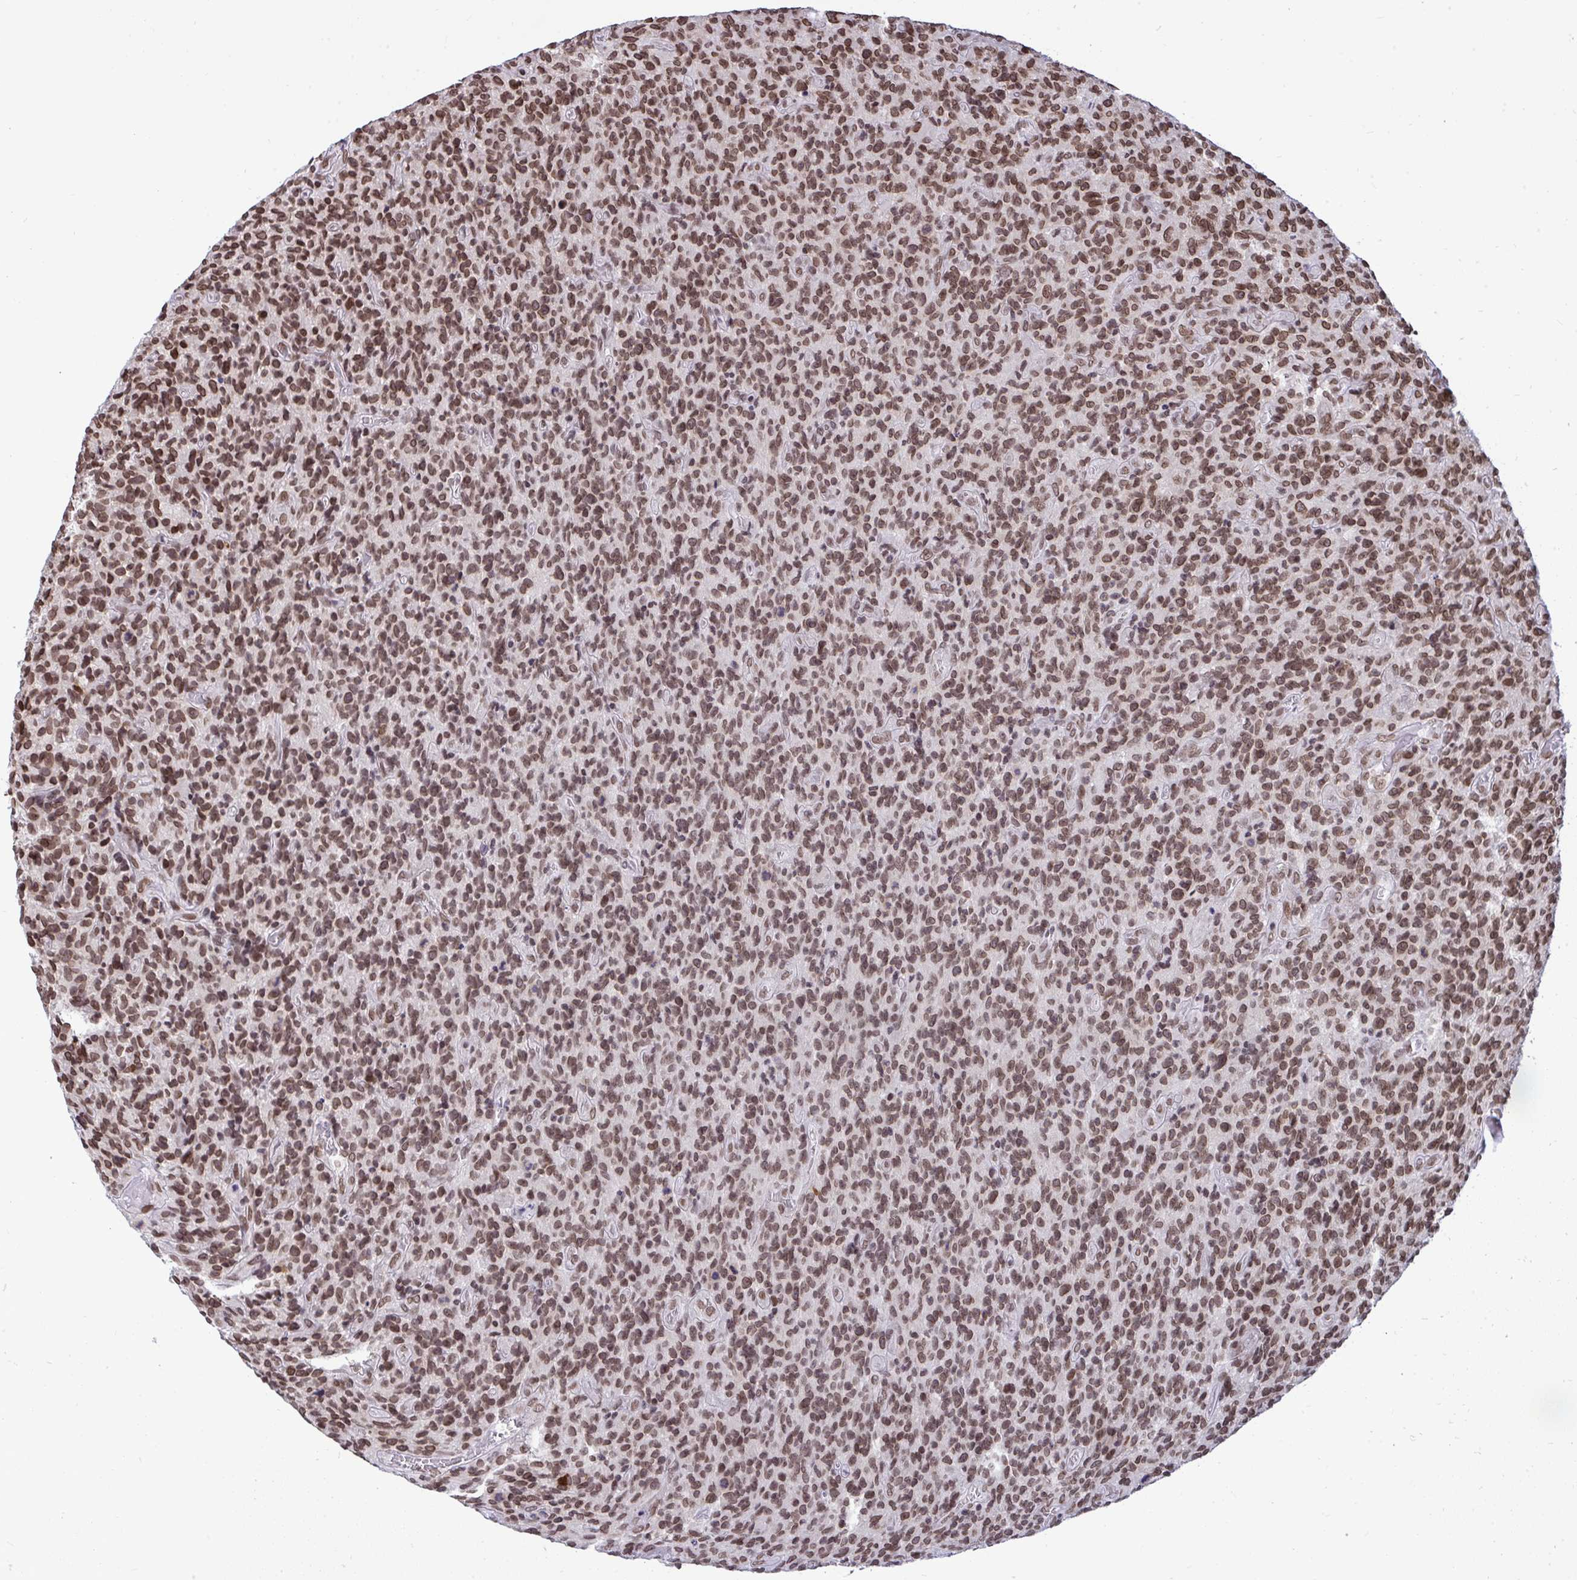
{"staining": {"intensity": "moderate", "quantity": ">75%", "location": "nuclear"}, "tissue": "glioma", "cell_type": "Tumor cells", "image_type": "cancer", "snomed": [{"axis": "morphology", "description": "Glioma, malignant, High grade"}, {"axis": "topography", "description": "Brain"}], "caption": "Protein staining of high-grade glioma (malignant) tissue exhibits moderate nuclear expression in about >75% of tumor cells.", "gene": "JPT1", "patient": {"sex": "male", "age": 76}}